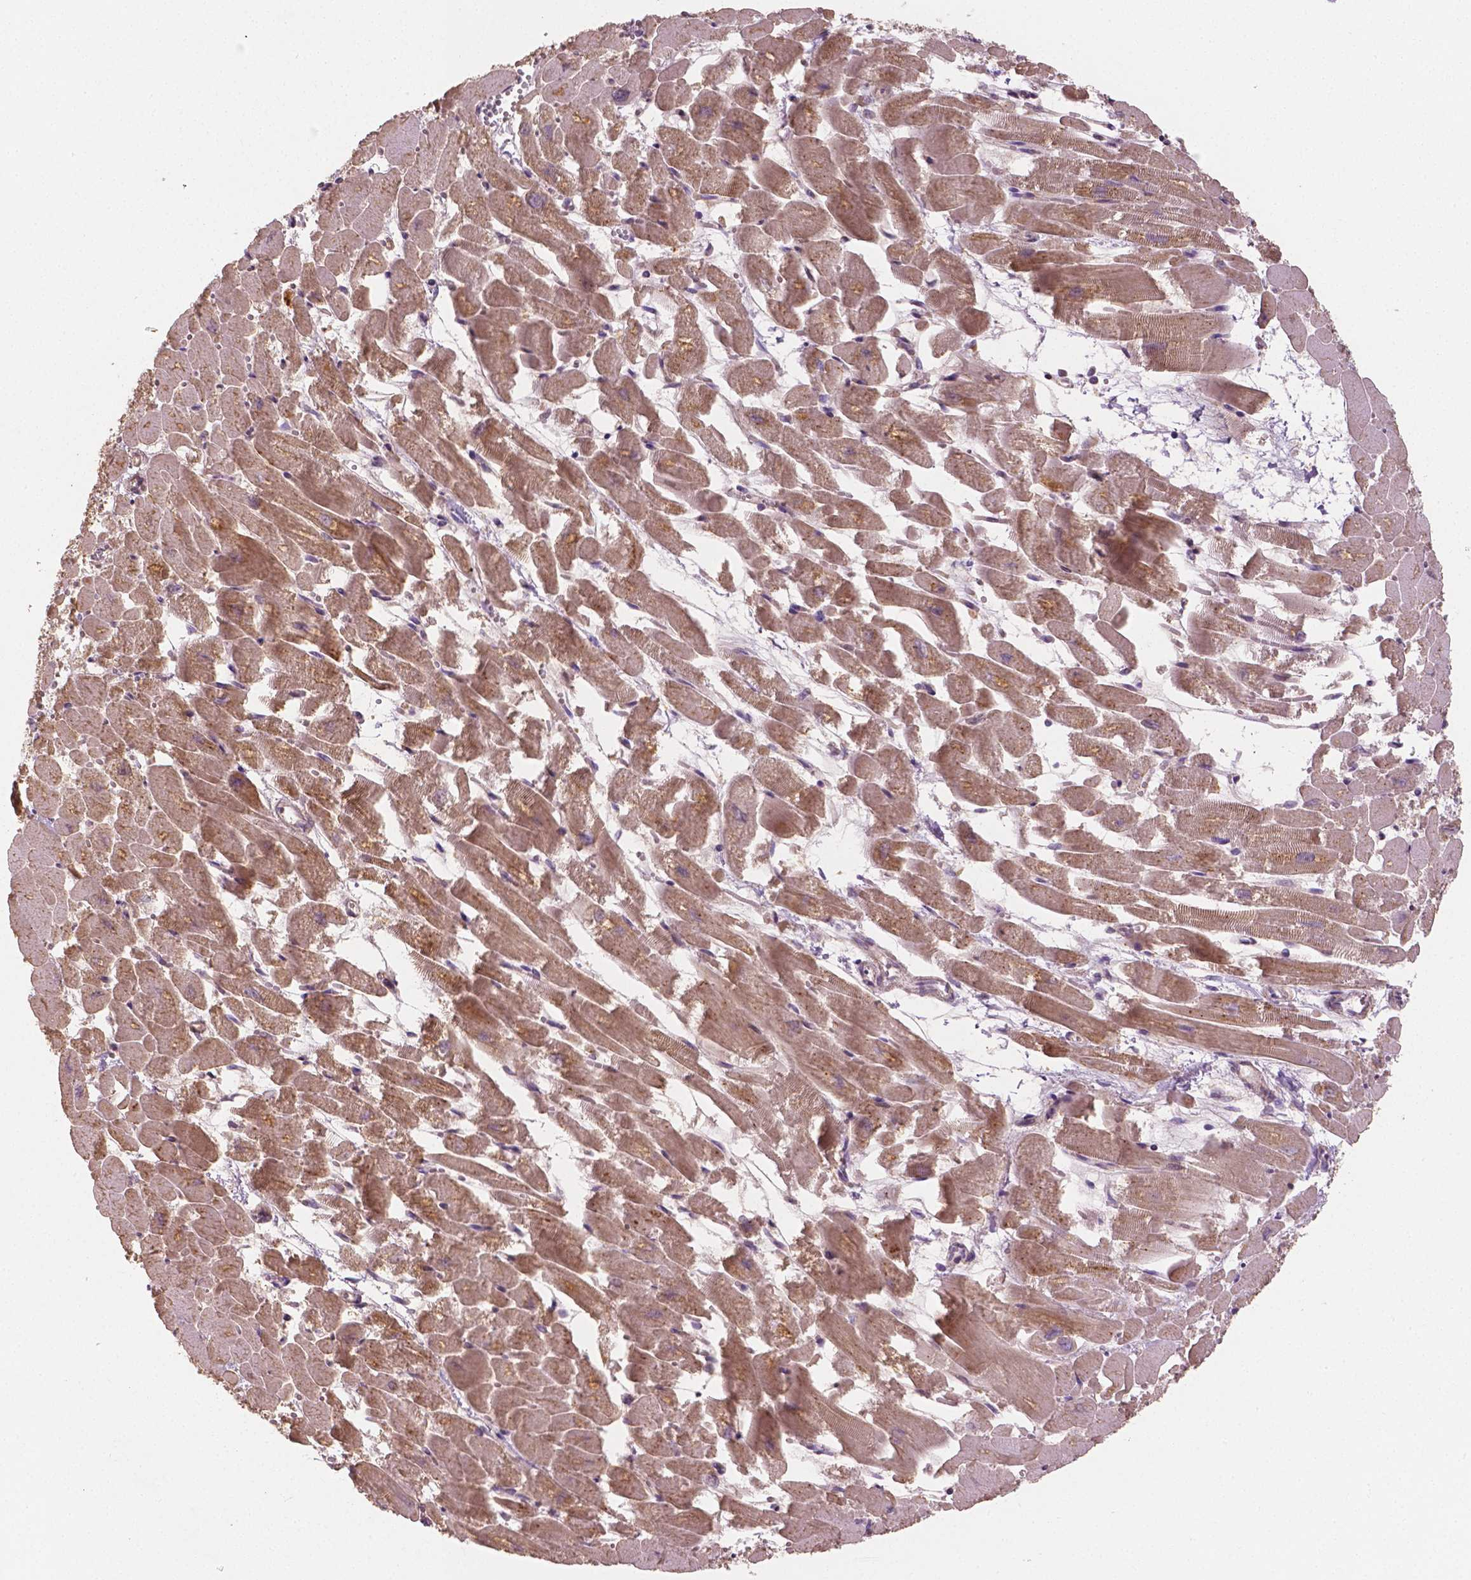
{"staining": {"intensity": "moderate", "quantity": ">75%", "location": "cytoplasmic/membranous"}, "tissue": "heart muscle", "cell_type": "Cardiomyocytes", "image_type": "normal", "snomed": [{"axis": "morphology", "description": "Normal tissue, NOS"}, {"axis": "topography", "description": "Heart"}], "caption": "The image demonstrates immunohistochemical staining of normal heart muscle. There is moderate cytoplasmic/membranous positivity is appreciated in about >75% of cardiomyocytes. Ihc stains the protein in brown and the nuclei are stained blue.", "gene": "CLBA1", "patient": {"sex": "female", "age": 52}}